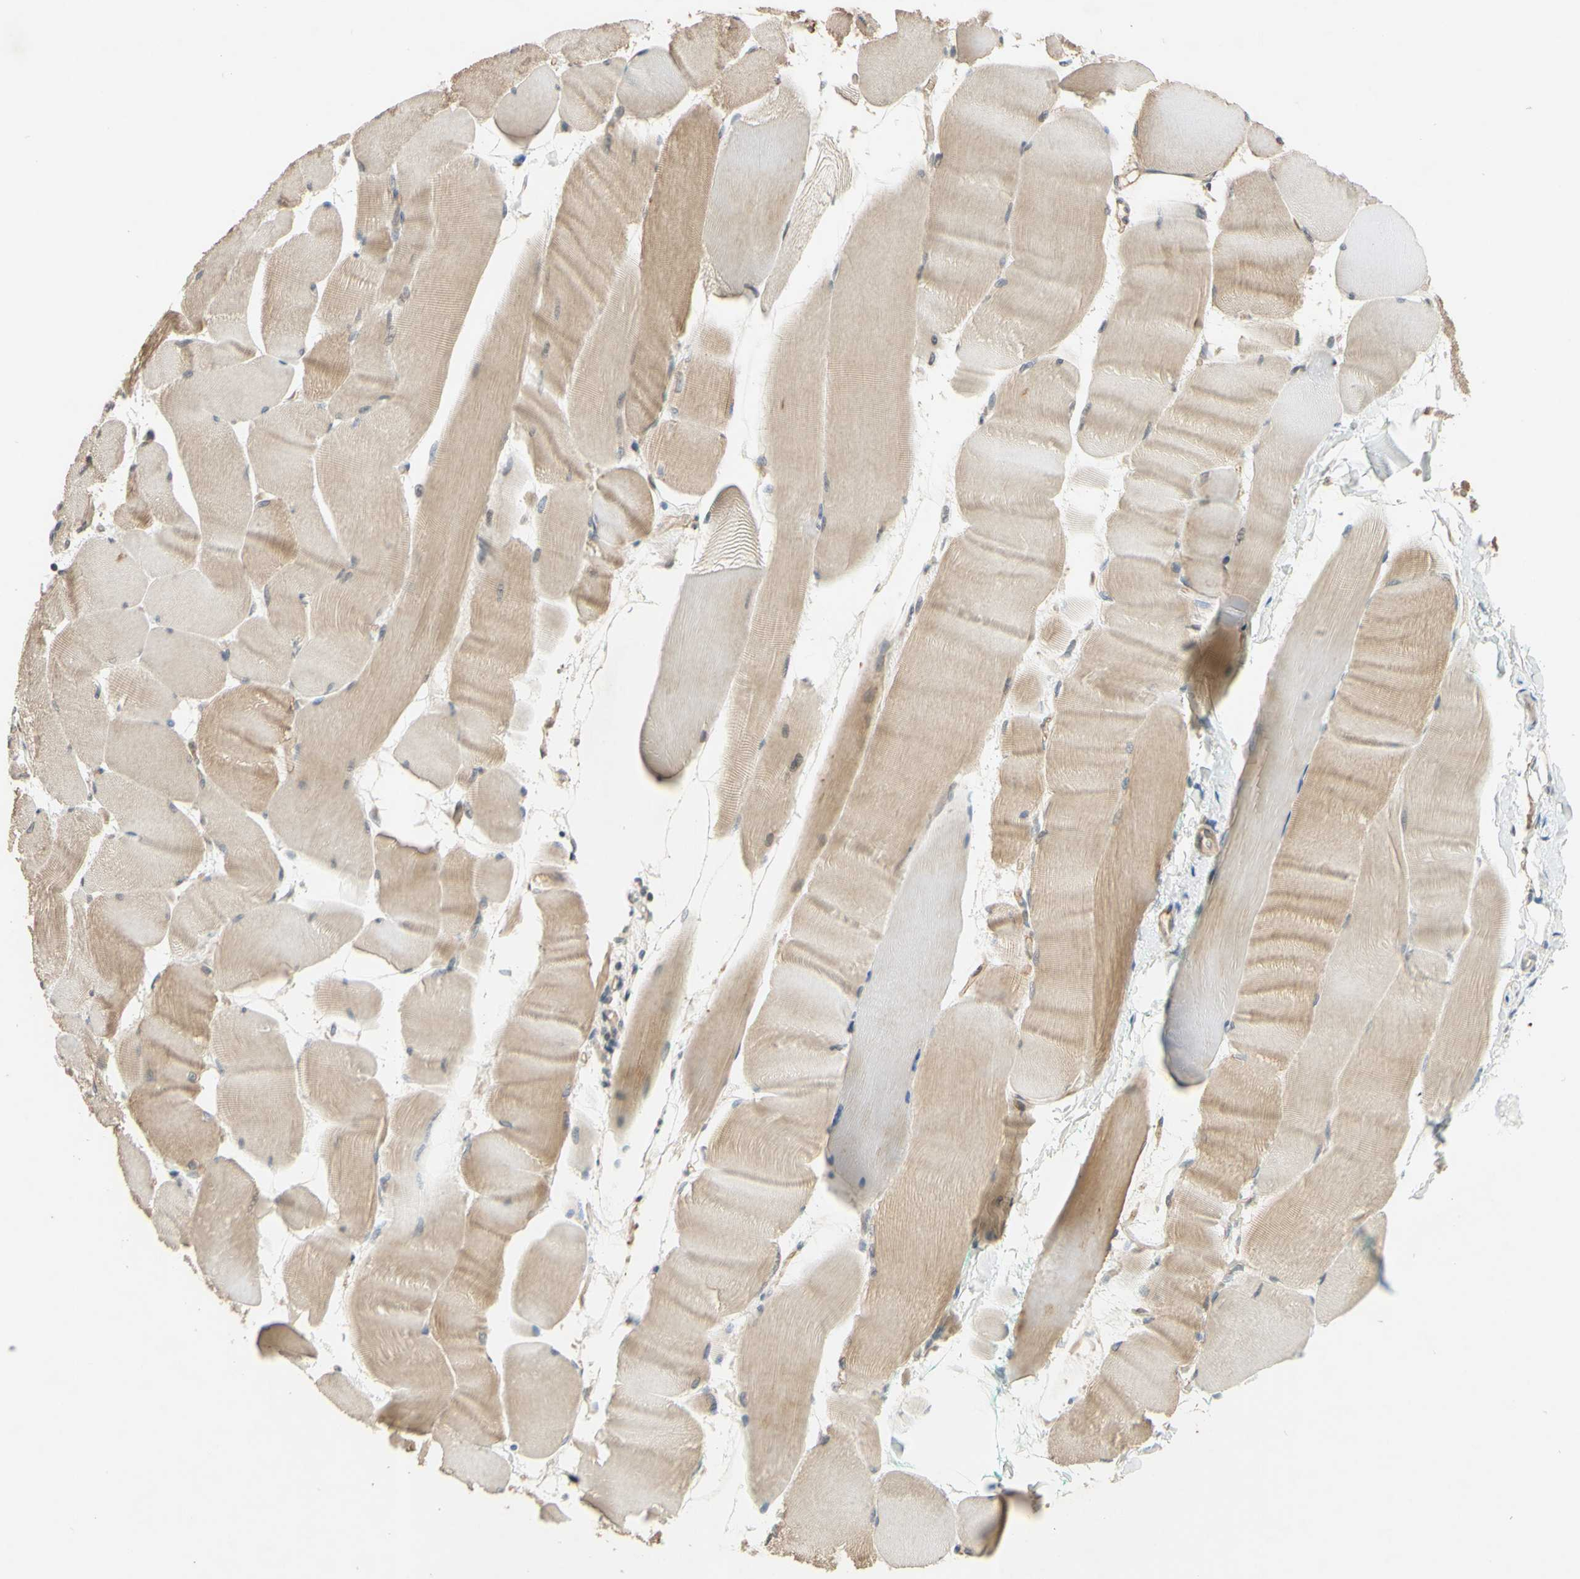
{"staining": {"intensity": "moderate", "quantity": "25%-75%", "location": "cytoplasmic/membranous"}, "tissue": "skeletal muscle", "cell_type": "Myocytes", "image_type": "normal", "snomed": [{"axis": "morphology", "description": "Normal tissue, NOS"}, {"axis": "morphology", "description": "Squamous cell carcinoma, NOS"}, {"axis": "topography", "description": "Skeletal muscle"}], "caption": "An IHC micrograph of benign tissue is shown. Protein staining in brown labels moderate cytoplasmic/membranous positivity in skeletal muscle within myocytes.", "gene": "GATA1", "patient": {"sex": "male", "age": 51}}